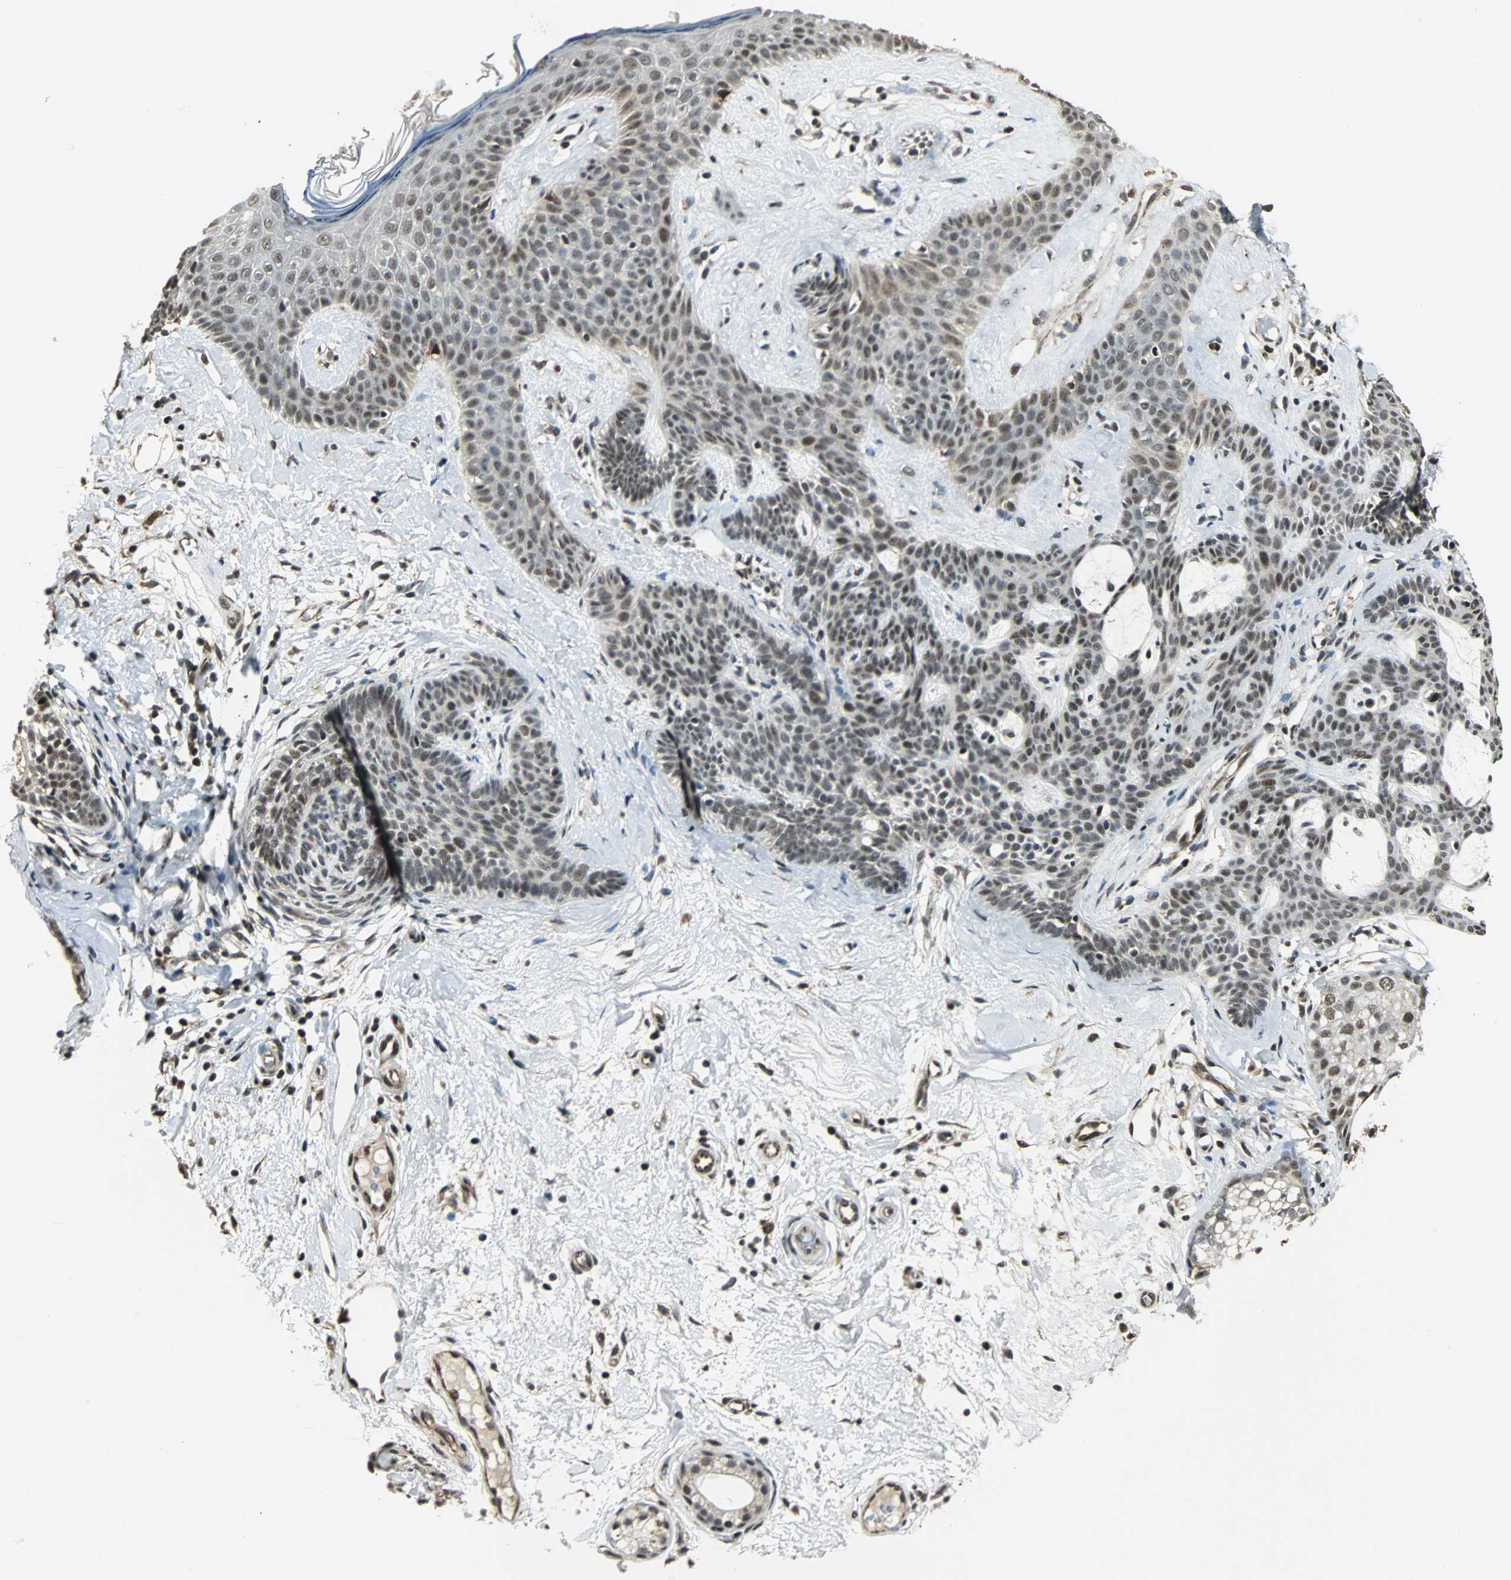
{"staining": {"intensity": "moderate", "quantity": ">75%", "location": "nuclear"}, "tissue": "skin cancer", "cell_type": "Tumor cells", "image_type": "cancer", "snomed": [{"axis": "morphology", "description": "Developmental malformation"}, {"axis": "morphology", "description": "Basal cell carcinoma"}, {"axis": "topography", "description": "Skin"}], "caption": "Skin cancer (basal cell carcinoma) stained with immunohistochemistry exhibits moderate nuclear expression in approximately >75% of tumor cells.", "gene": "MED4", "patient": {"sex": "female", "age": 62}}